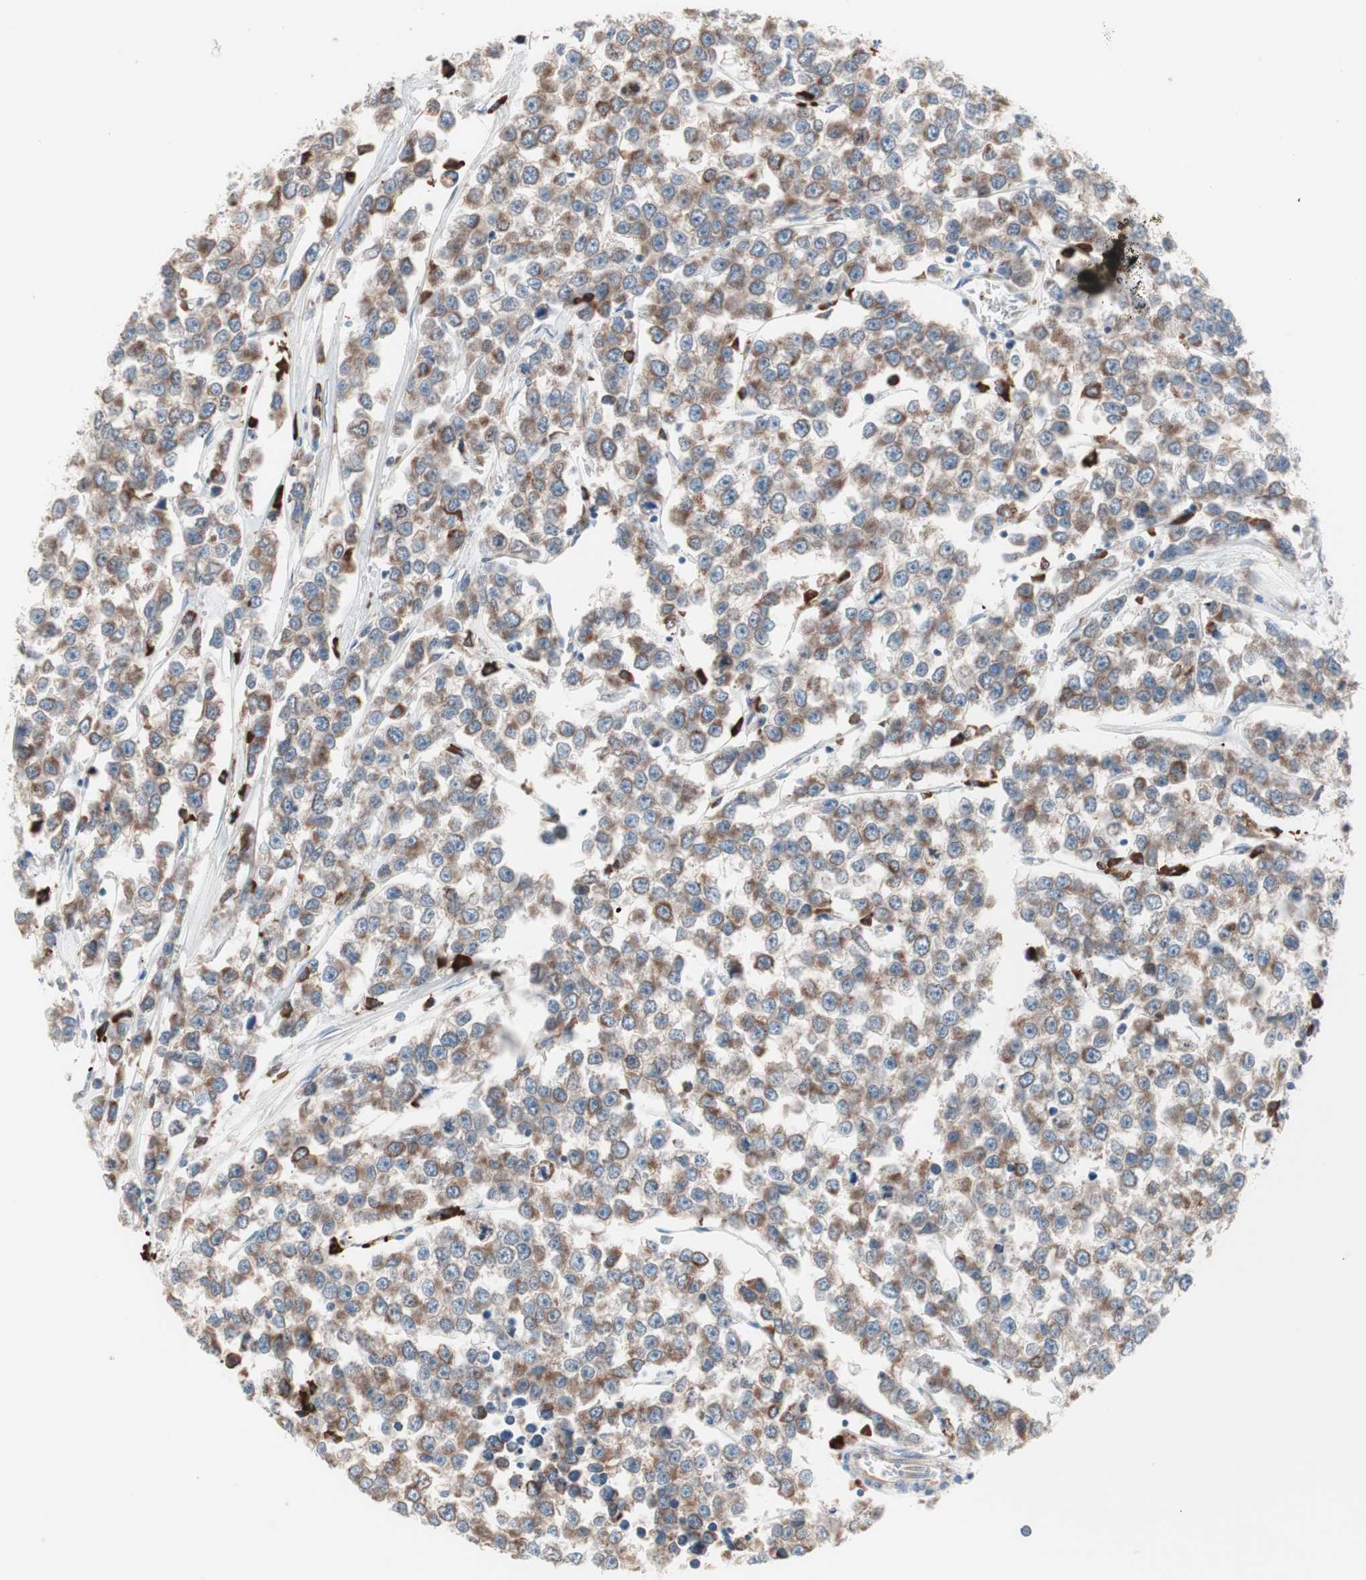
{"staining": {"intensity": "weak", "quantity": ">75%", "location": "cytoplasmic/membranous"}, "tissue": "testis cancer", "cell_type": "Tumor cells", "image_type": "cancer", "snomed": [{"axis": "morphology", "description": "Seminoma, NOS"}, {"axis": "morphology", "description": "Carcinoma, Embryonal, NOS"}, {"axis": "topography", "description": "Testis"}], "caption": "The micrograph displays staining of testis cancer (seminoma), revealing weak cytoplasmic/membranous protein expression (brown color) within tumor cells.", "gene": "SLC27A4", "patient": {"sex": "male", "age": 52}}